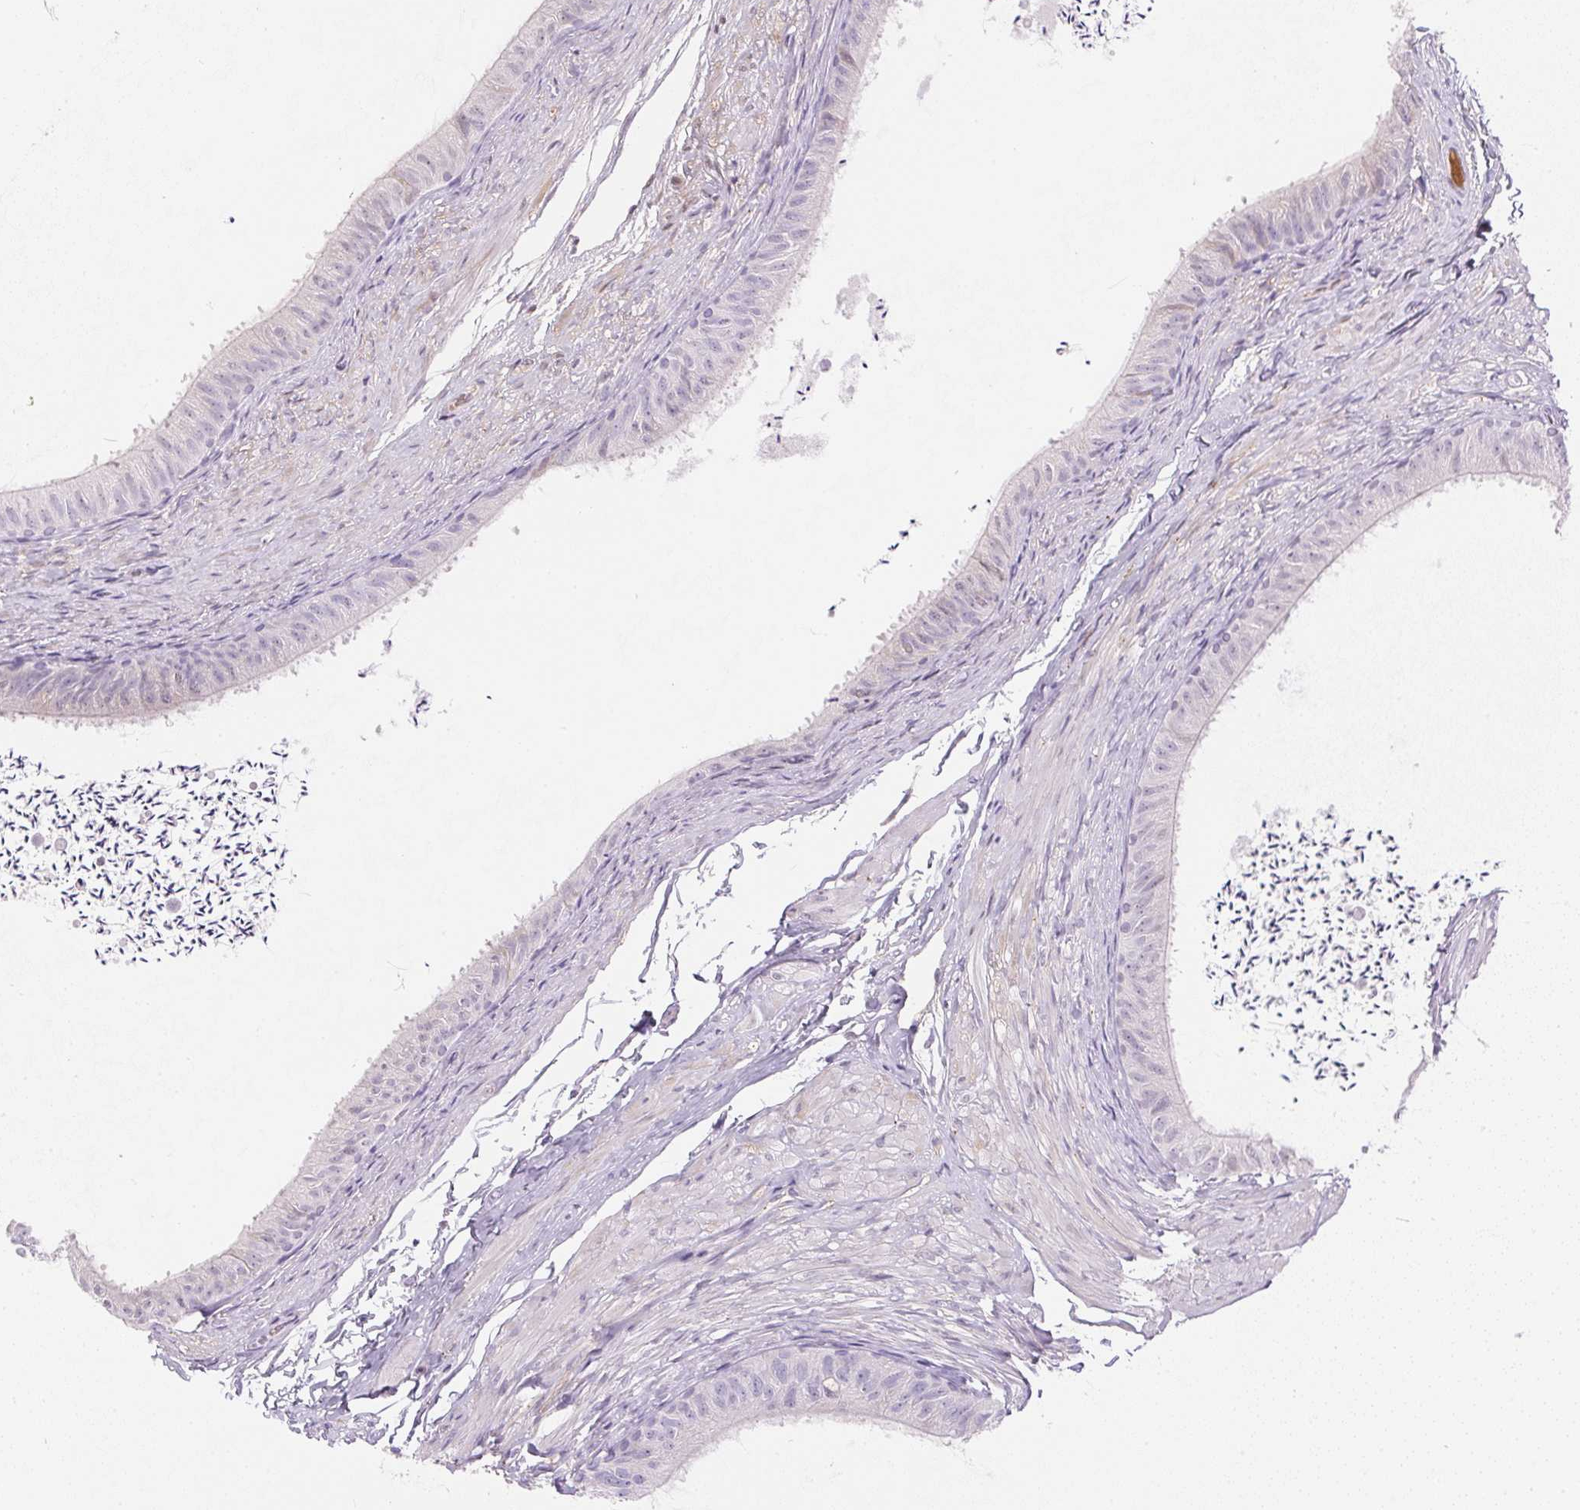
{"staining": {"intensity": "weak", "quantity": "25%-75%", "location": "nuclear"}, "tissue": "epididymis", "cell_type": "Glandular cells", "image_type": "normal", "snomed": [{"axis": "morphology", "description": "Normal tissue, NOS"}, {"axis": "topography", "description": "Epididymis, spermatic cord, NOS"}, {"axis": "topography", "description": "Epididymis"}, {"axis": "topography", "description": "Peripheral nerve tissue"}], "caption": "This histopathology image shows normal epididymis stained with immunohistochemistry (IHC) to label a protein in brown. The nuclear of glandular cells show weak positivity for the protein. Nuclei are counter-stained blue.", "gene": "ORM1", "patient": {"sex": "male", "age": 29}}